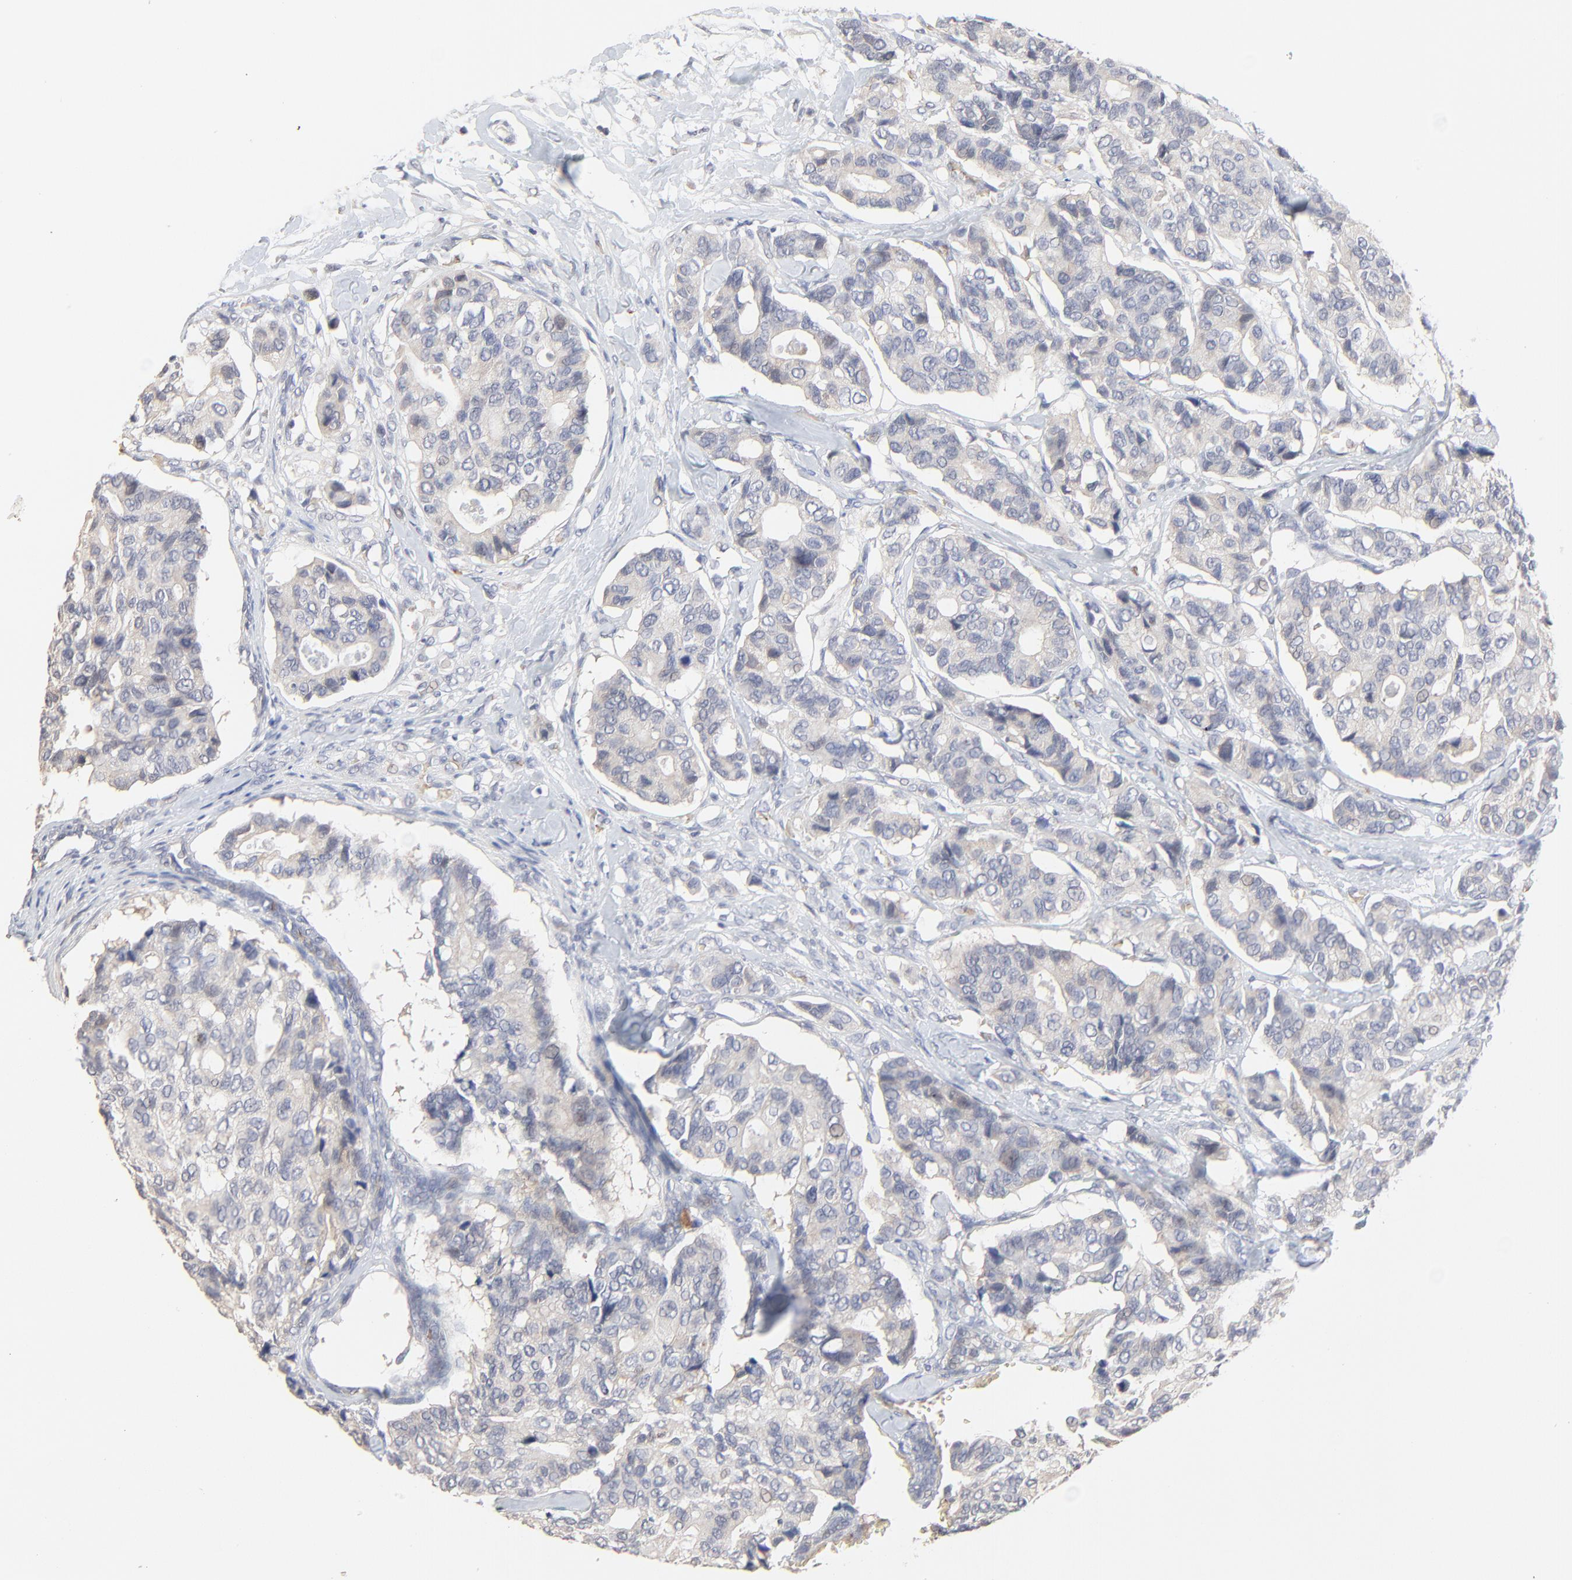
{"staining": {"intensity": "weak", "quantity": ">75%", "location": "cytoplasmic/membranous"}, "tissue": "breast cancer", "cell_type": "Tumor cells", "image_type": "cancer", "snomed": [{"axis": "morphology", "description": "Duct carcinoma"}, {"axis": "topography", "description": "Breast"}], "caption": "A high-resolution image shows IHC staining of breast intraductal carcinoma, which reveals weak cytoplasmic/membranous positivity in approximately >75% of tumor cells.", "gene": "FANCB", "patient": {"sex": "female", "age": 69}}